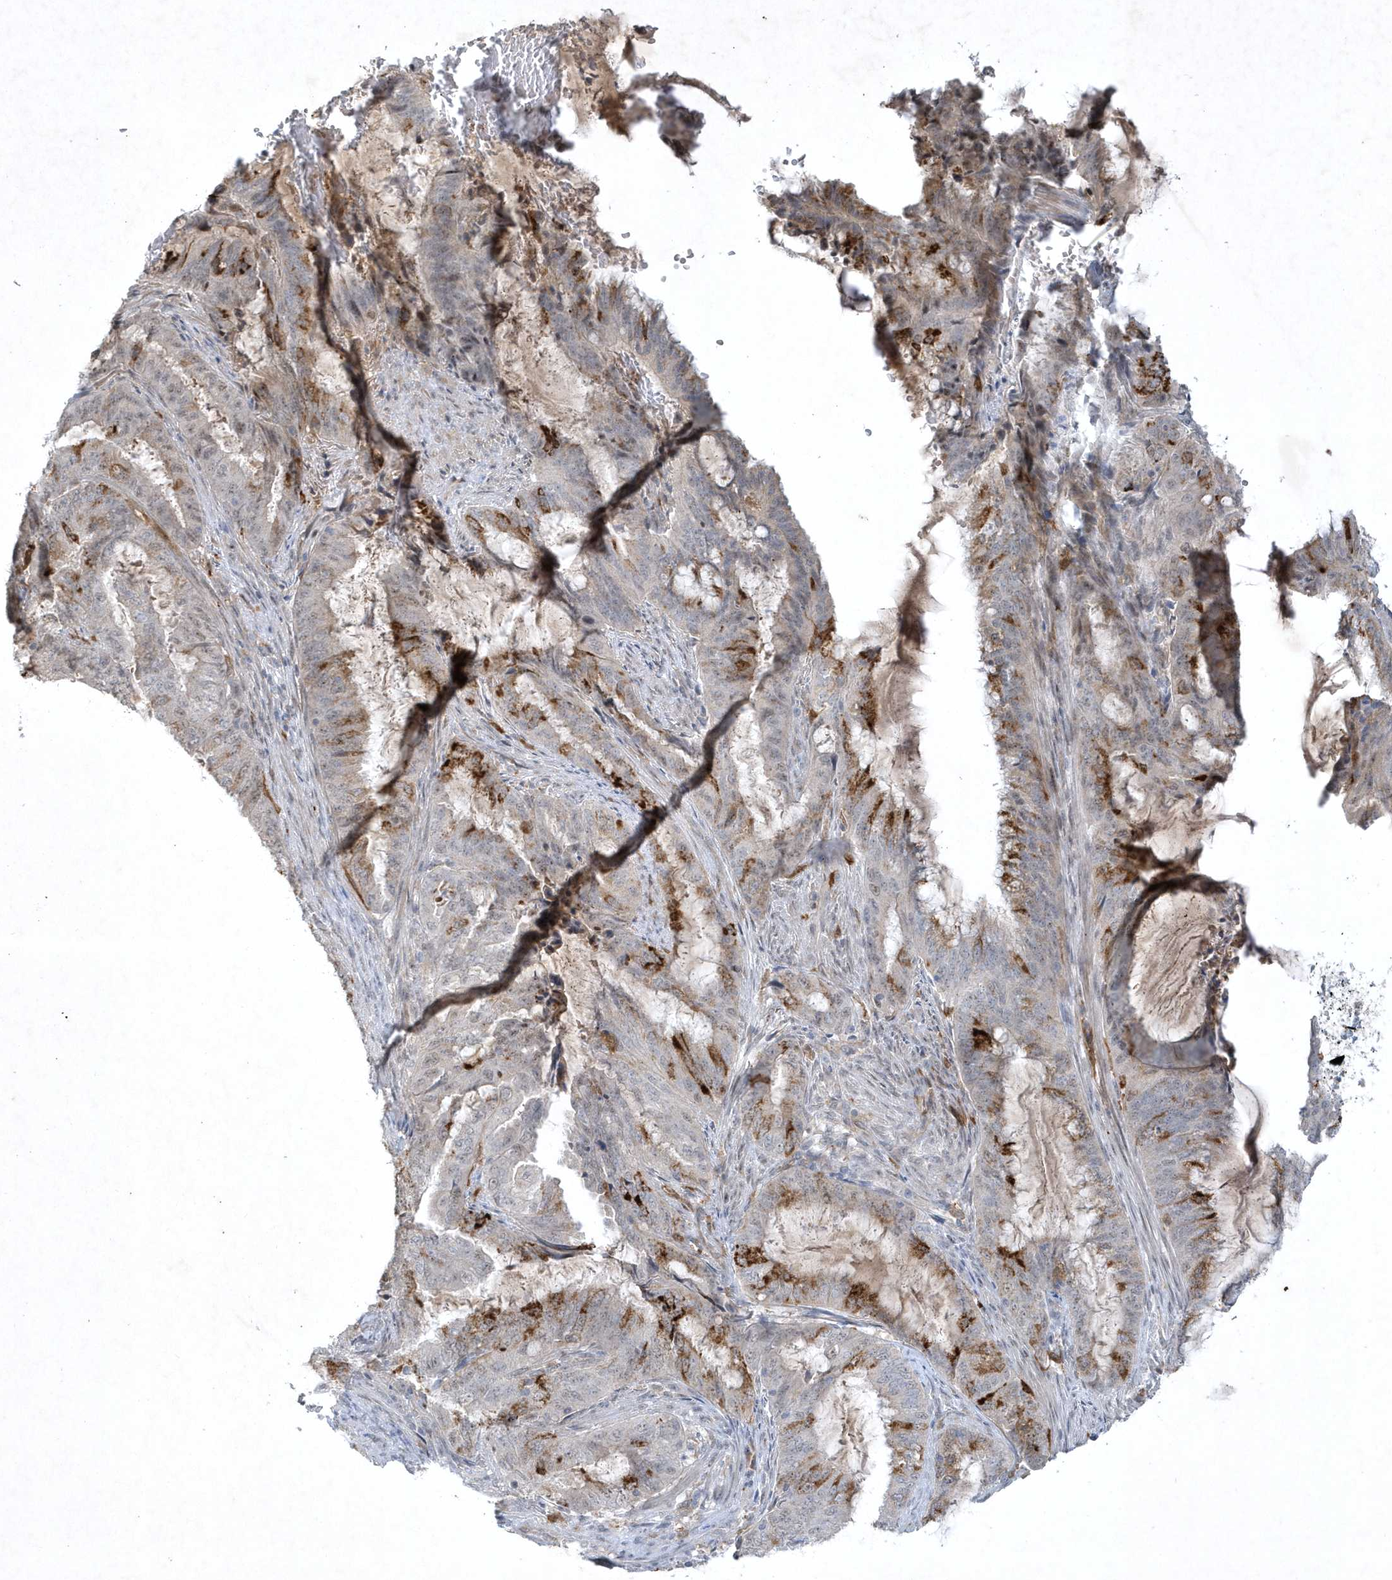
{"staining": {"intensity": "strong", "quantity": "<25%", "location": "cytoplasmic/membranous"}, "tissue": "endometrial cancer", "cell_type": "Tumor cells", "image_type": "cancer", "snomed": [{"axis": "morphology", "description": "Adenocarcinoma, NOS"}, {"axis": "topography", "description": "Endometrium"}], "caption": "Strong cytoplasmic/membranous positivity for a protein is present in about <25% of tumor cells of endometrial cancer using immunohistochemistry (IHC).", "gene": "THG1L", "patient": {"sex": "female", "age": 51}}